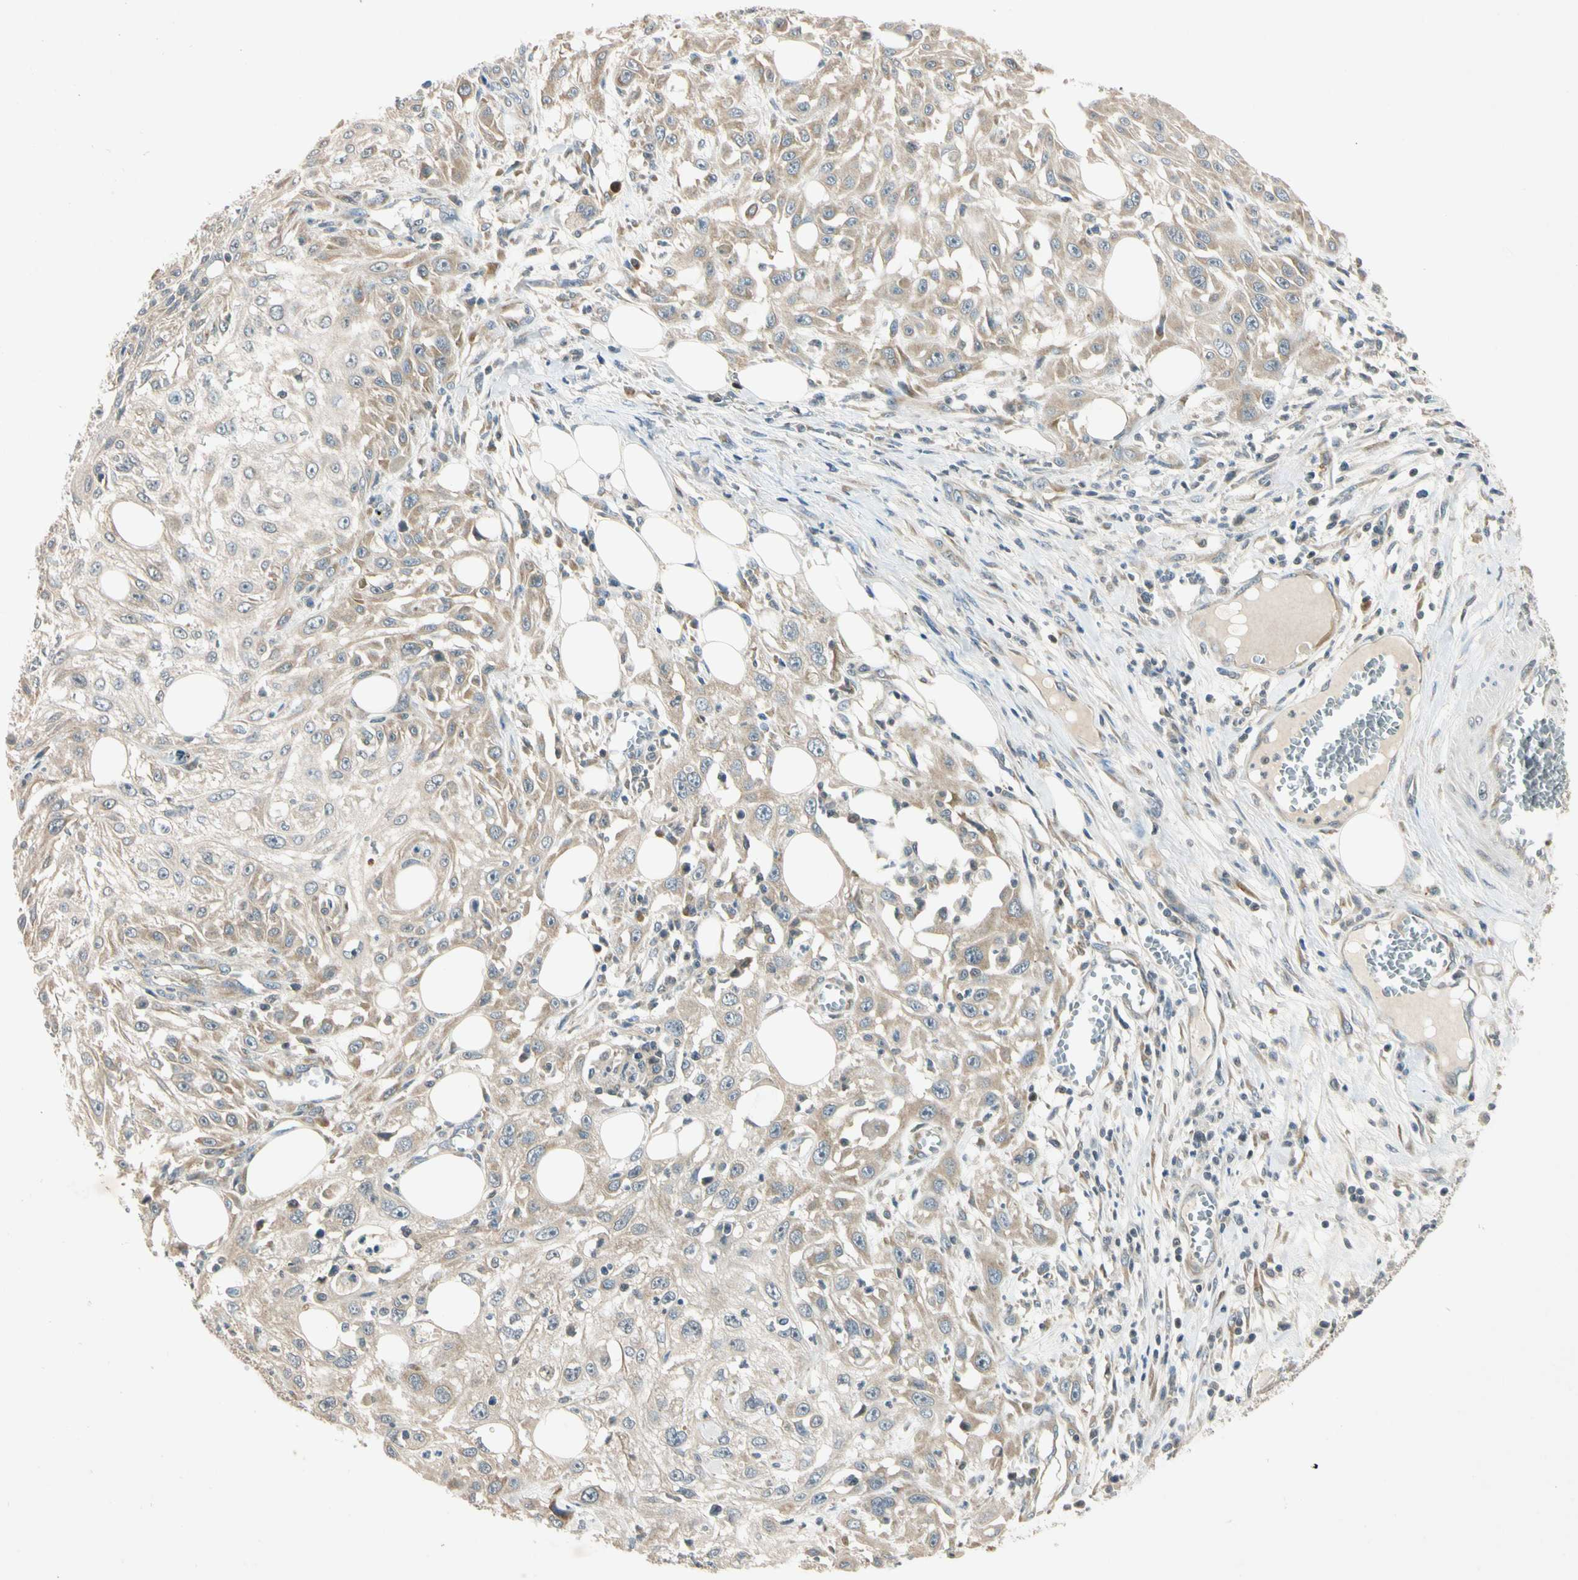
{"staining": {"intensity": "moderate", "quantity": ">75%", "location": "cytoplasmic/membranous"}, "tissue": "skin cancer", "cell_type": "Tumor cells", "image_type": "cancer", "snomed": [{"axis": "morphology", "description": "Squamous cell carcinoma, NOS"}, {"axis": "topography", "description": "Skin"}], "caption": "Approximately >75% of tumor cells in squamous cell carcinoma (skin) display moderate cytoplasmic/membranous protein positivity as visualized by brown immunohistochemical staining.", "gene": "RPS6KB2", "patient": {"sex": "male", "age": 75}}